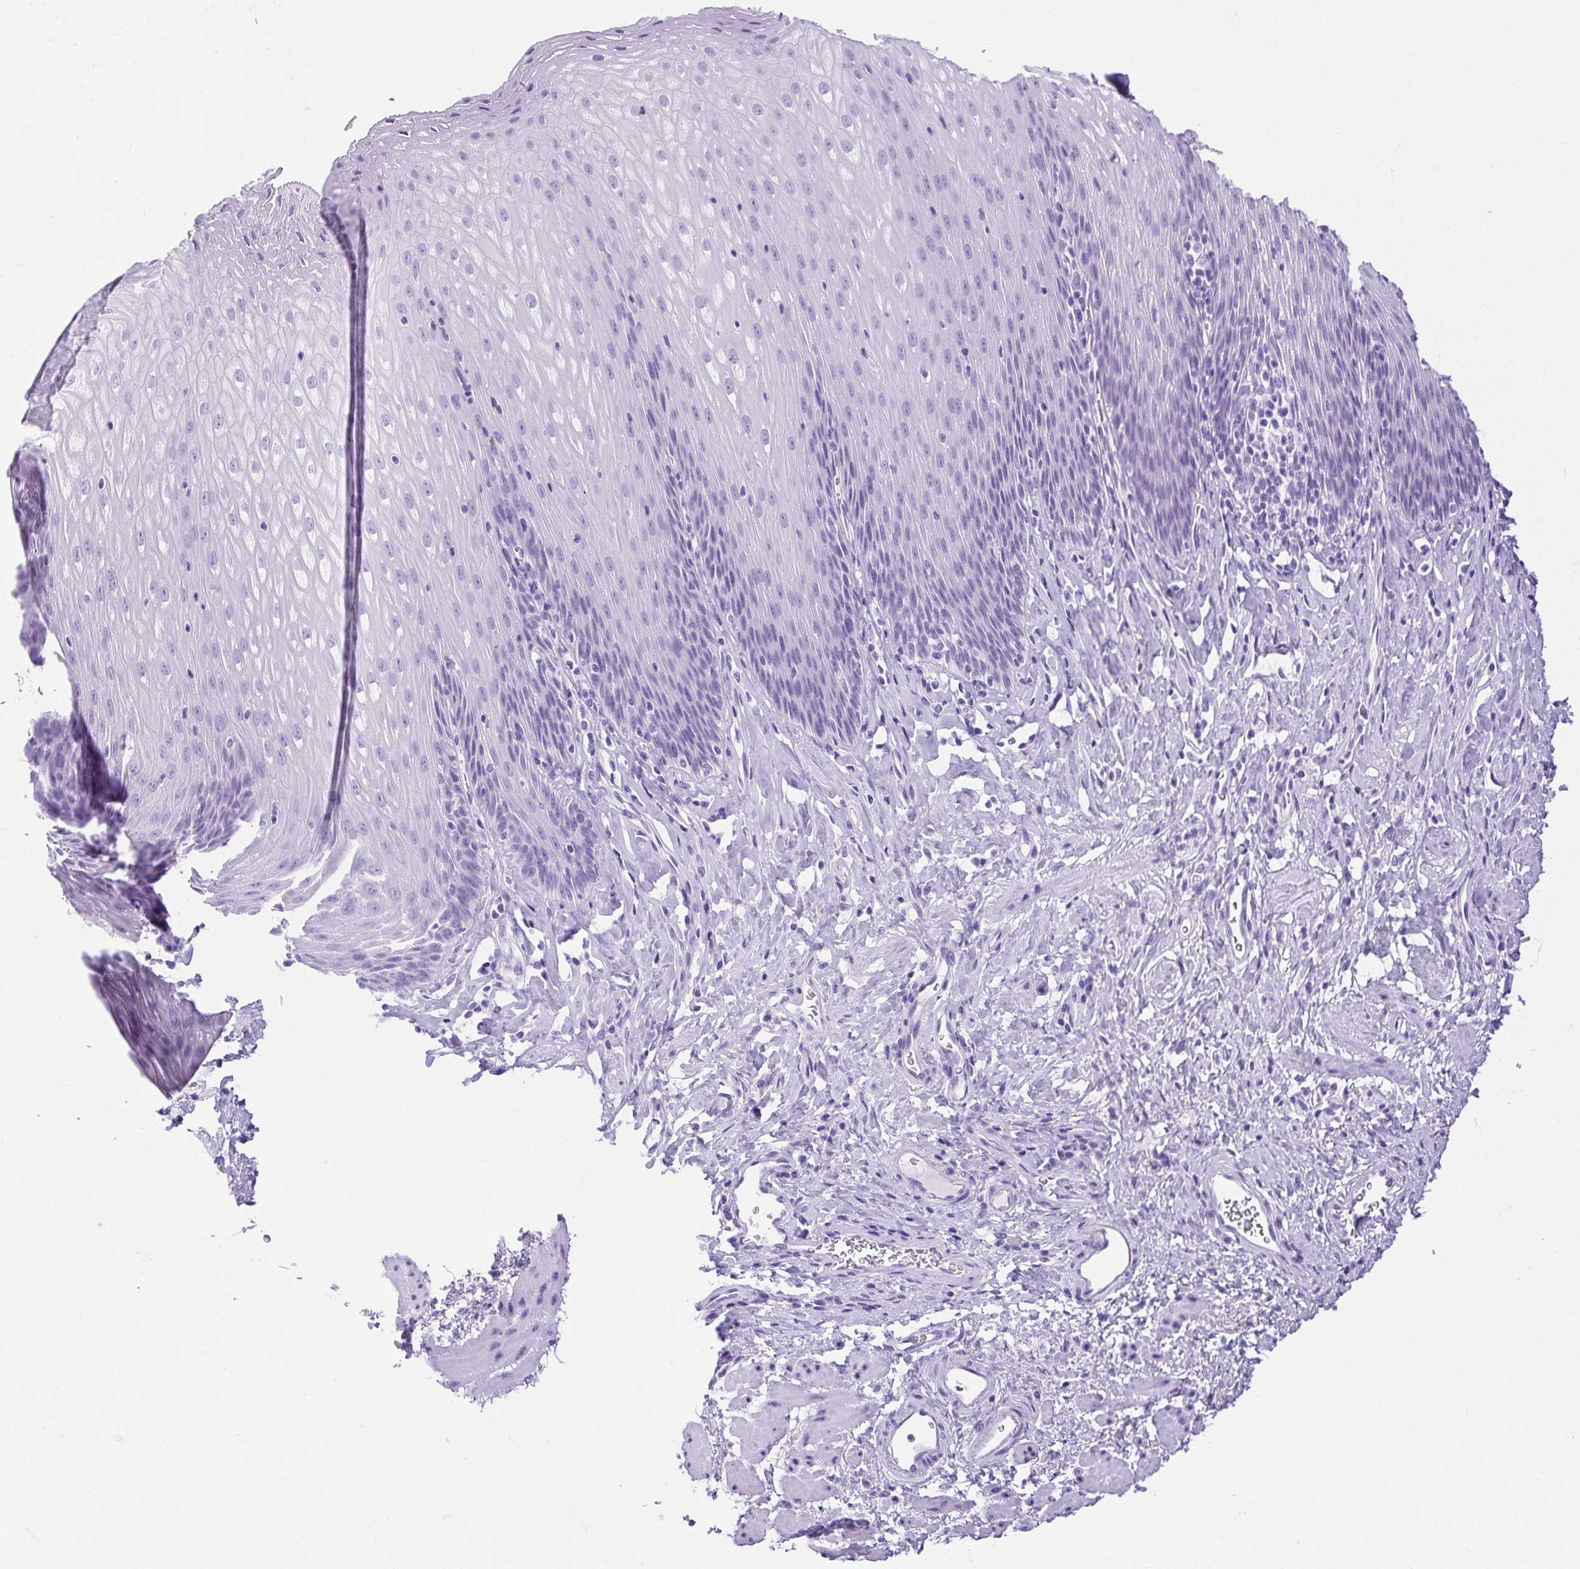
{"staining": {"intensity": "negative", "quantity": "none", "location": "none"}, "tissue": "esophagus", "cell_type": "Squamous epithelial cells", "image_type": "normal", "snomed": [{"axis": "morphology", "description": "Normal tissue, NOS"}, {"axis": "topography", "description": "Esophagus"}], "caption": "This is an immunohistochemistry image of benign human esophagus. There is no staining in squamous epithelial cells.", "gene": "CDSN", "patient": {"sex": "female", "age": 61}}